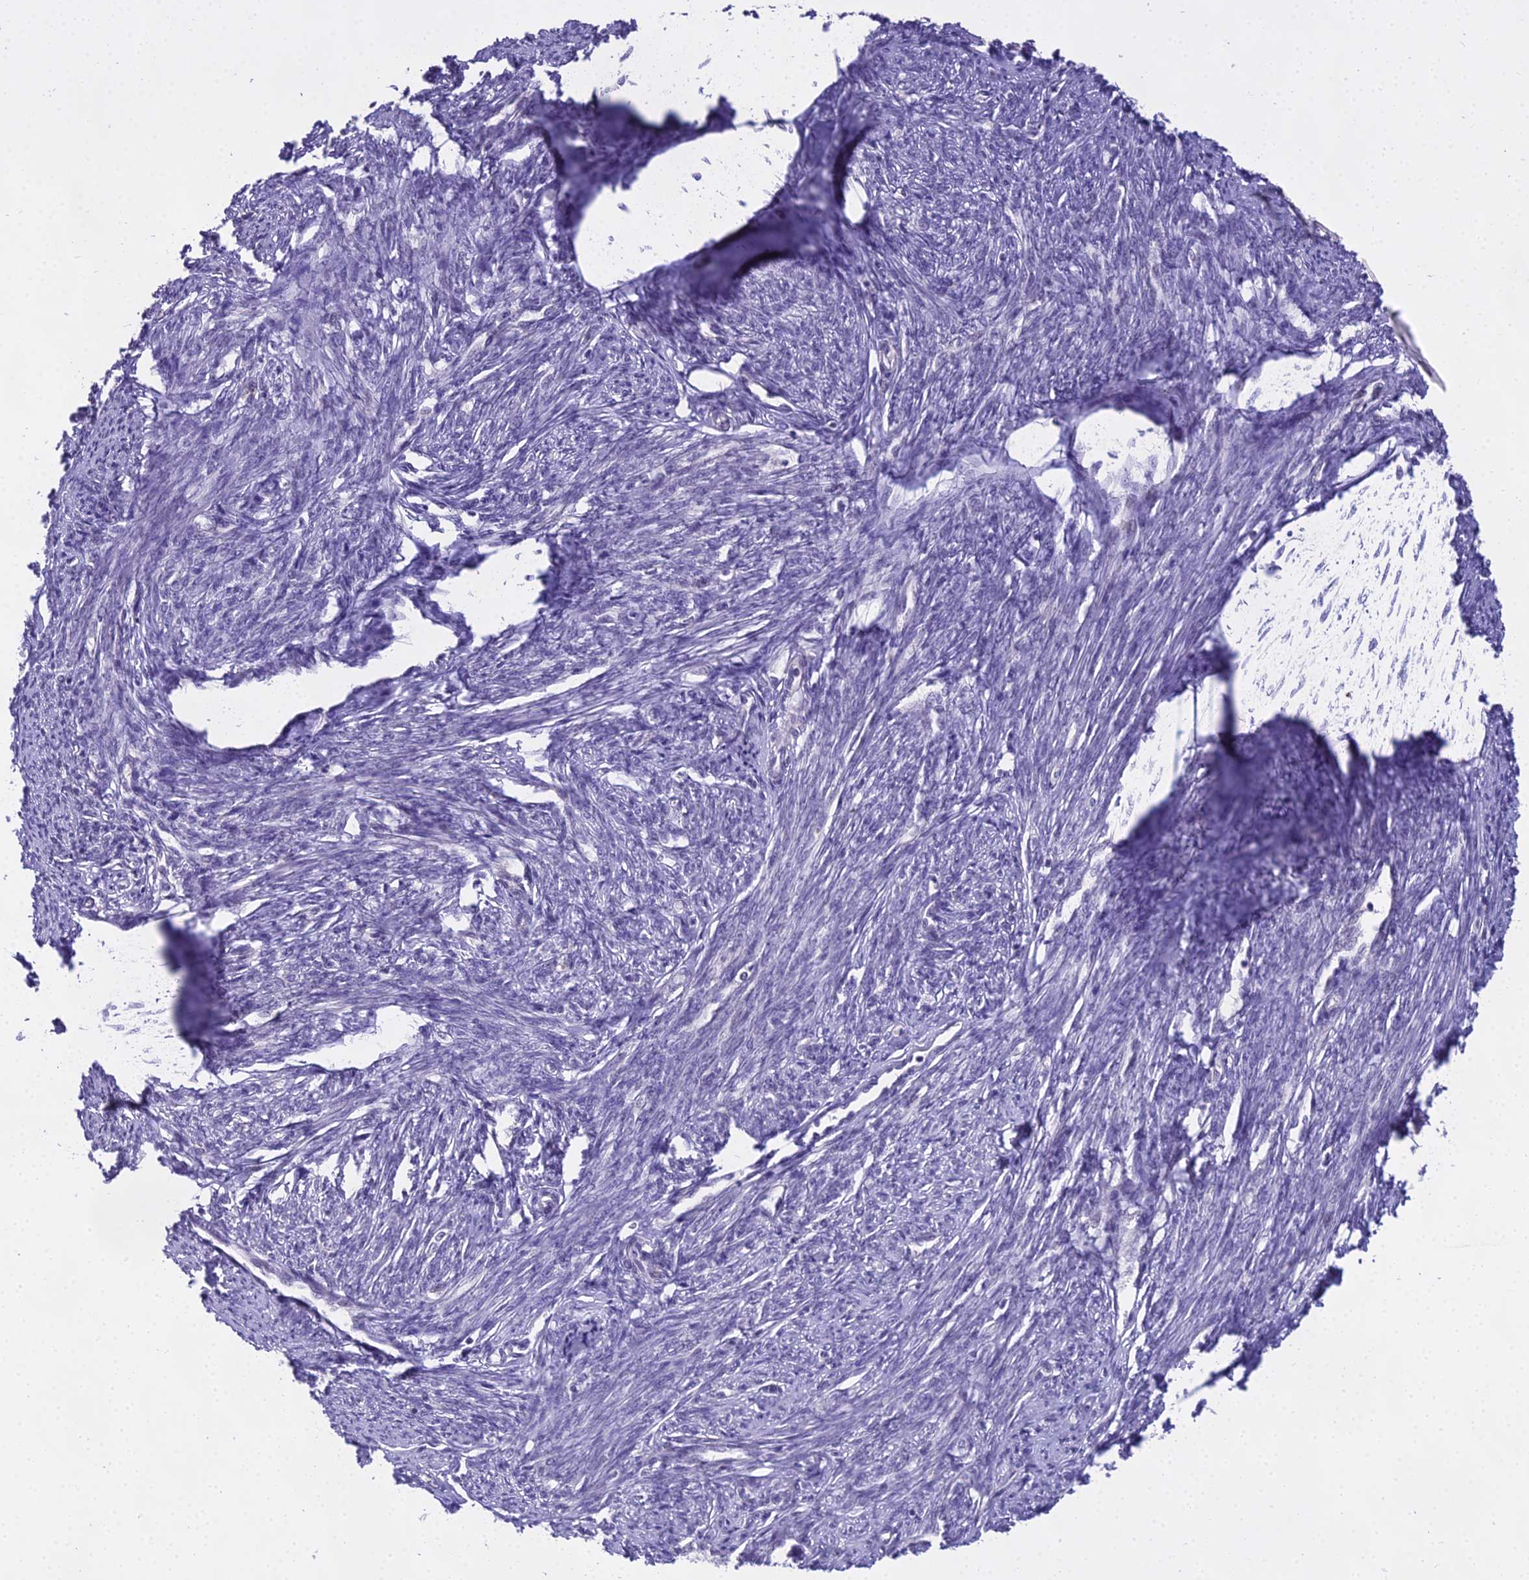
{"staining": {"intensity": "negative", "quantity": "none", "location": "none"}, "tissue": "smooth muscle", "cell_type": "Smooth muscle cells", "image_type": "normal", "snomed": [{"axis": "morphology", "description": "Normal tissue, NOS"}, {"axis": "topography", "description": "Smooth muscle"}, {"axis": "topography", "description": "Uterus"}], "caption": "Smooth muscle cells are negative for protein expression in benign human smooth muscle. (DAB IHC, high magnification).", "gene": "MAT2A", "patient": {"sex": "female", "age": 59}}